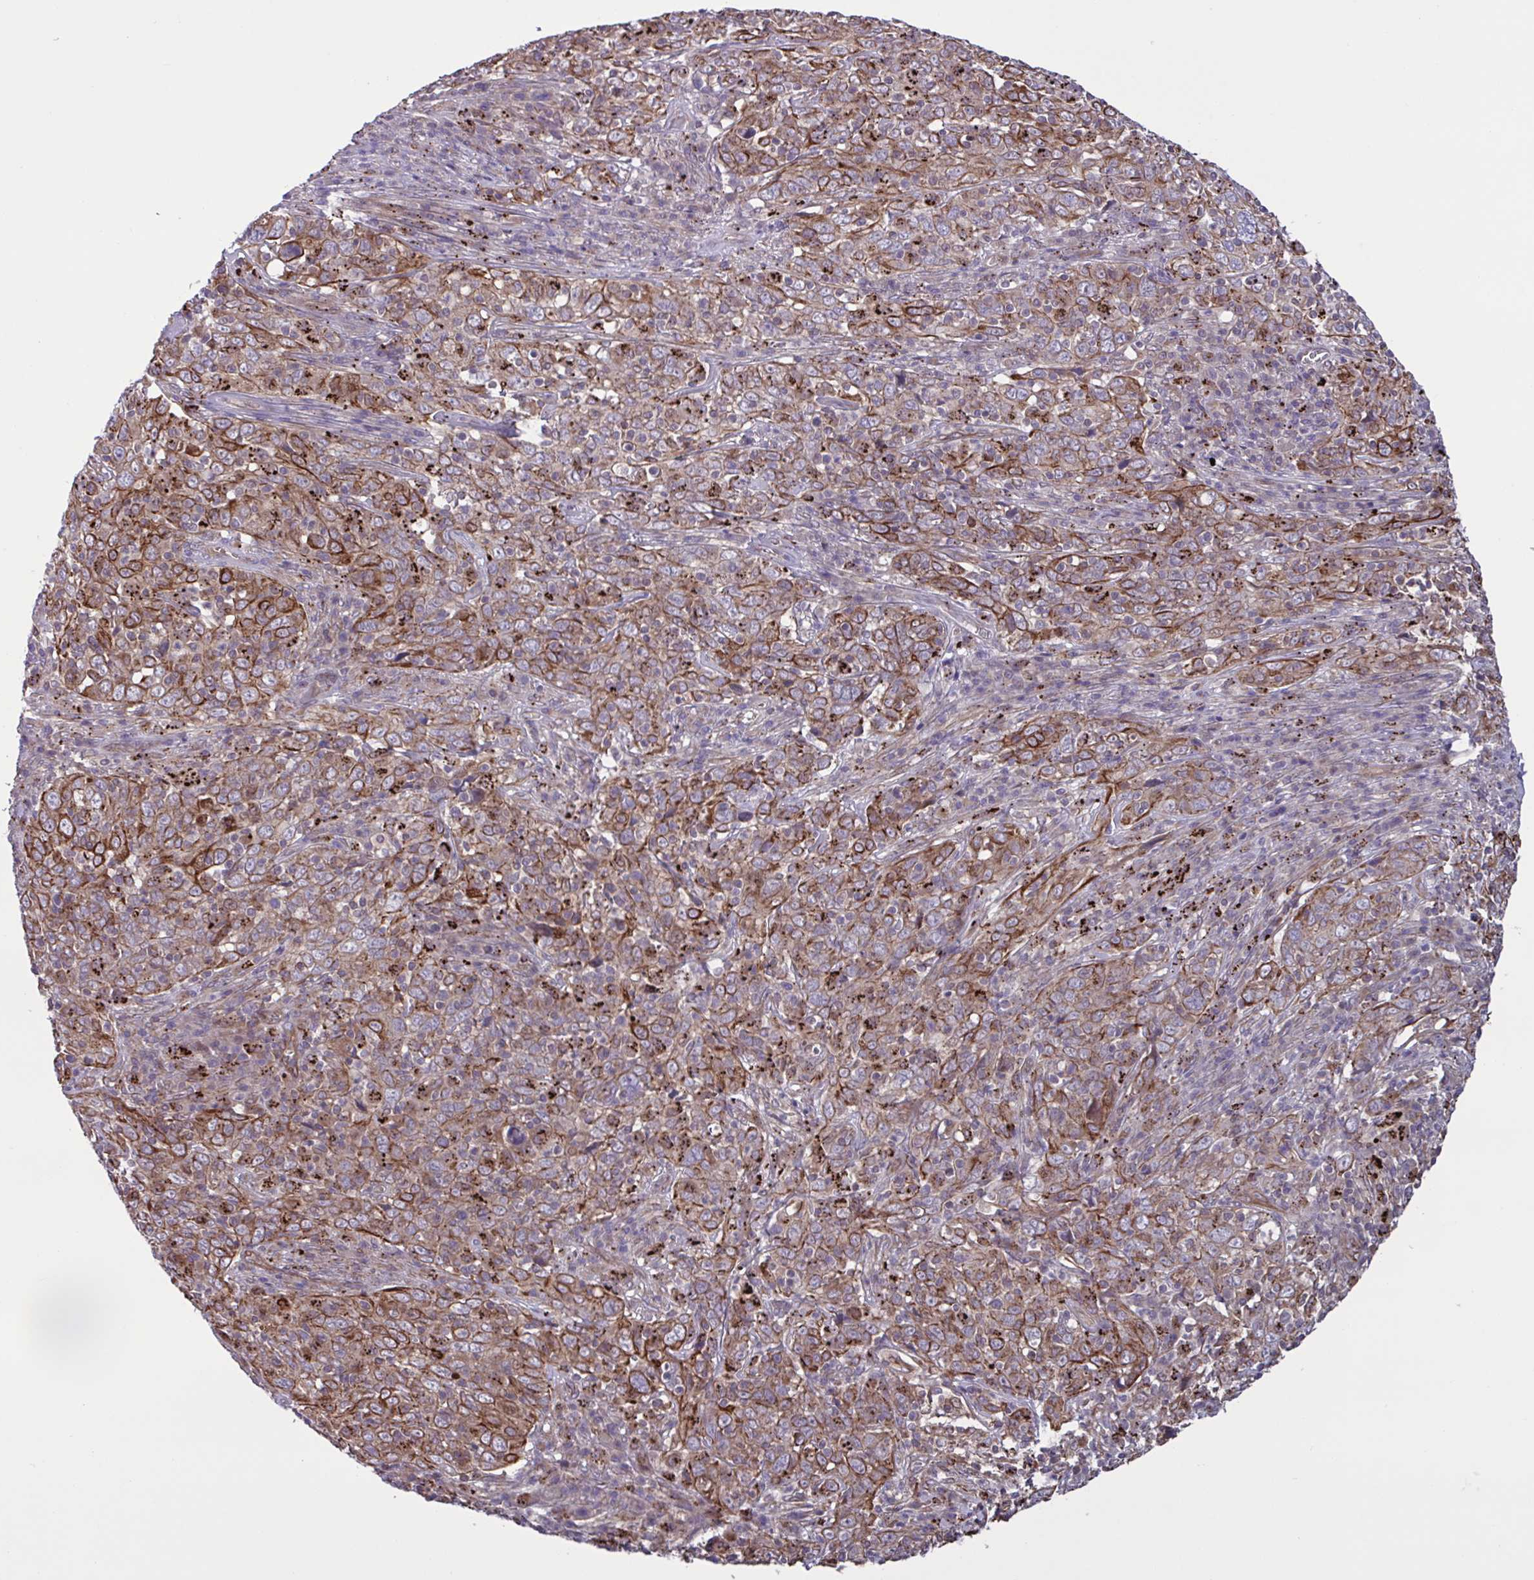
{"staining": {"intensity": "strong", "quantity": ">75%", "location": "cytoplasmic/membranous"}, "tissue": "cervical cancer", "cell_type": "Tumor cells", "image_type": "cancer", "snomed": [{"axis": "morphology", "description": "Squamous cell carcinoma, NOS"}, {"axis": "topography", "description": "Cervix"}], "caption": "Tumor cells exhibit high levels of strong cytoplasmic/membranous staining in about >75% of cells in human cervical cancer (squamous cell carcinoma). (DAB IHC, brown staining for protein, blue staining for nuclei).", "gene": "GLTP", "patient": {"sex": "female", "age": 46}}